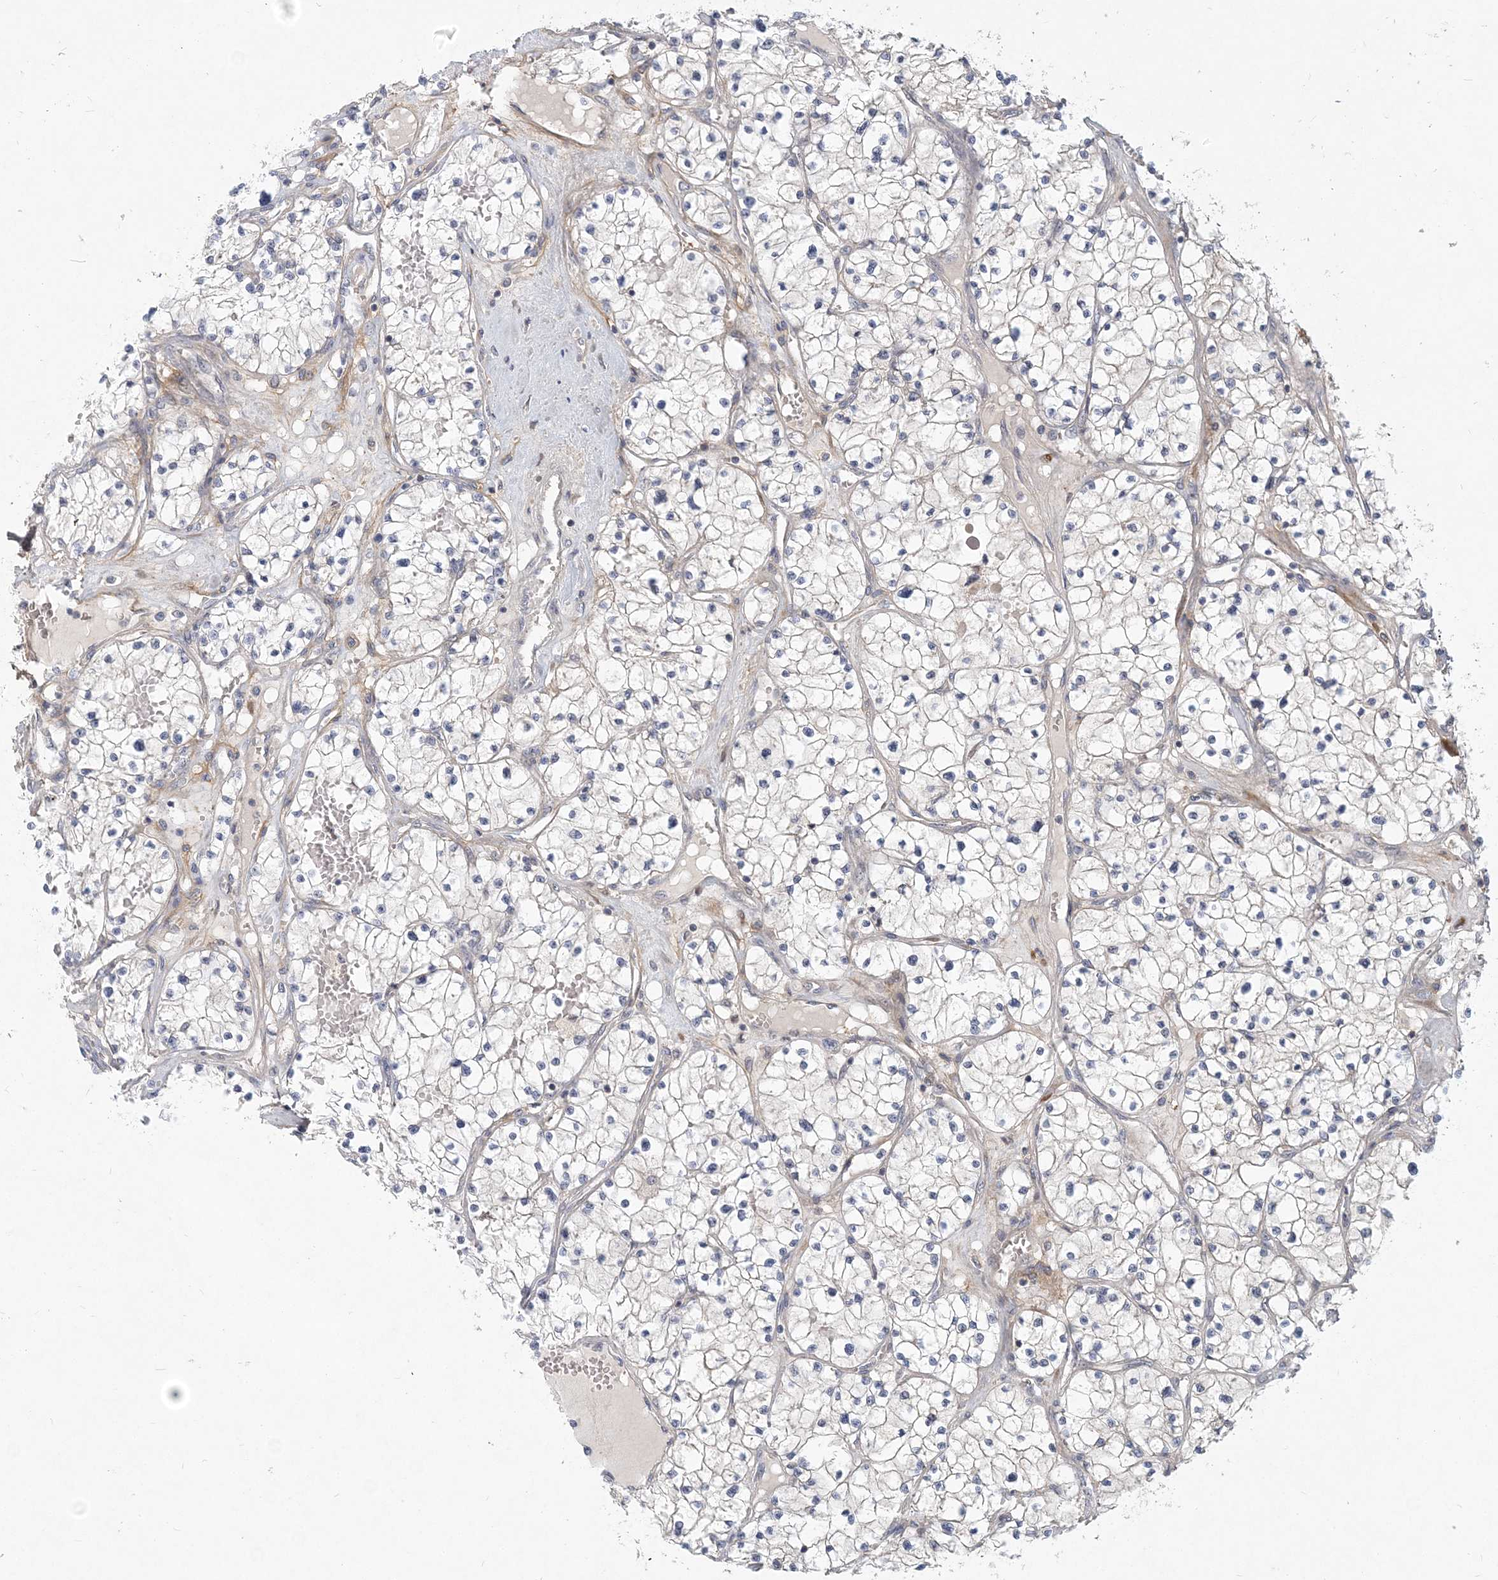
{"staining": {"intensity": "negative", "quantity": "none", "location": "none"}, "tissue": "renal cancer", "cell_type": "Tumor cells", "image_type": "cancer", "snomed": [{"axis": "morphology", "description": "Normal tissue, NOS"}, {"axis": "morphology", "description": "Adenocarcinoma, NOS"}, {"axis": "topography", "description": "Kidney"}], "caption": "Tumor cells are negative for protein expression in human renal adenocarcinoma.", "gene": "GMPPA", "patient": {"sex": "male", "age": 68}}